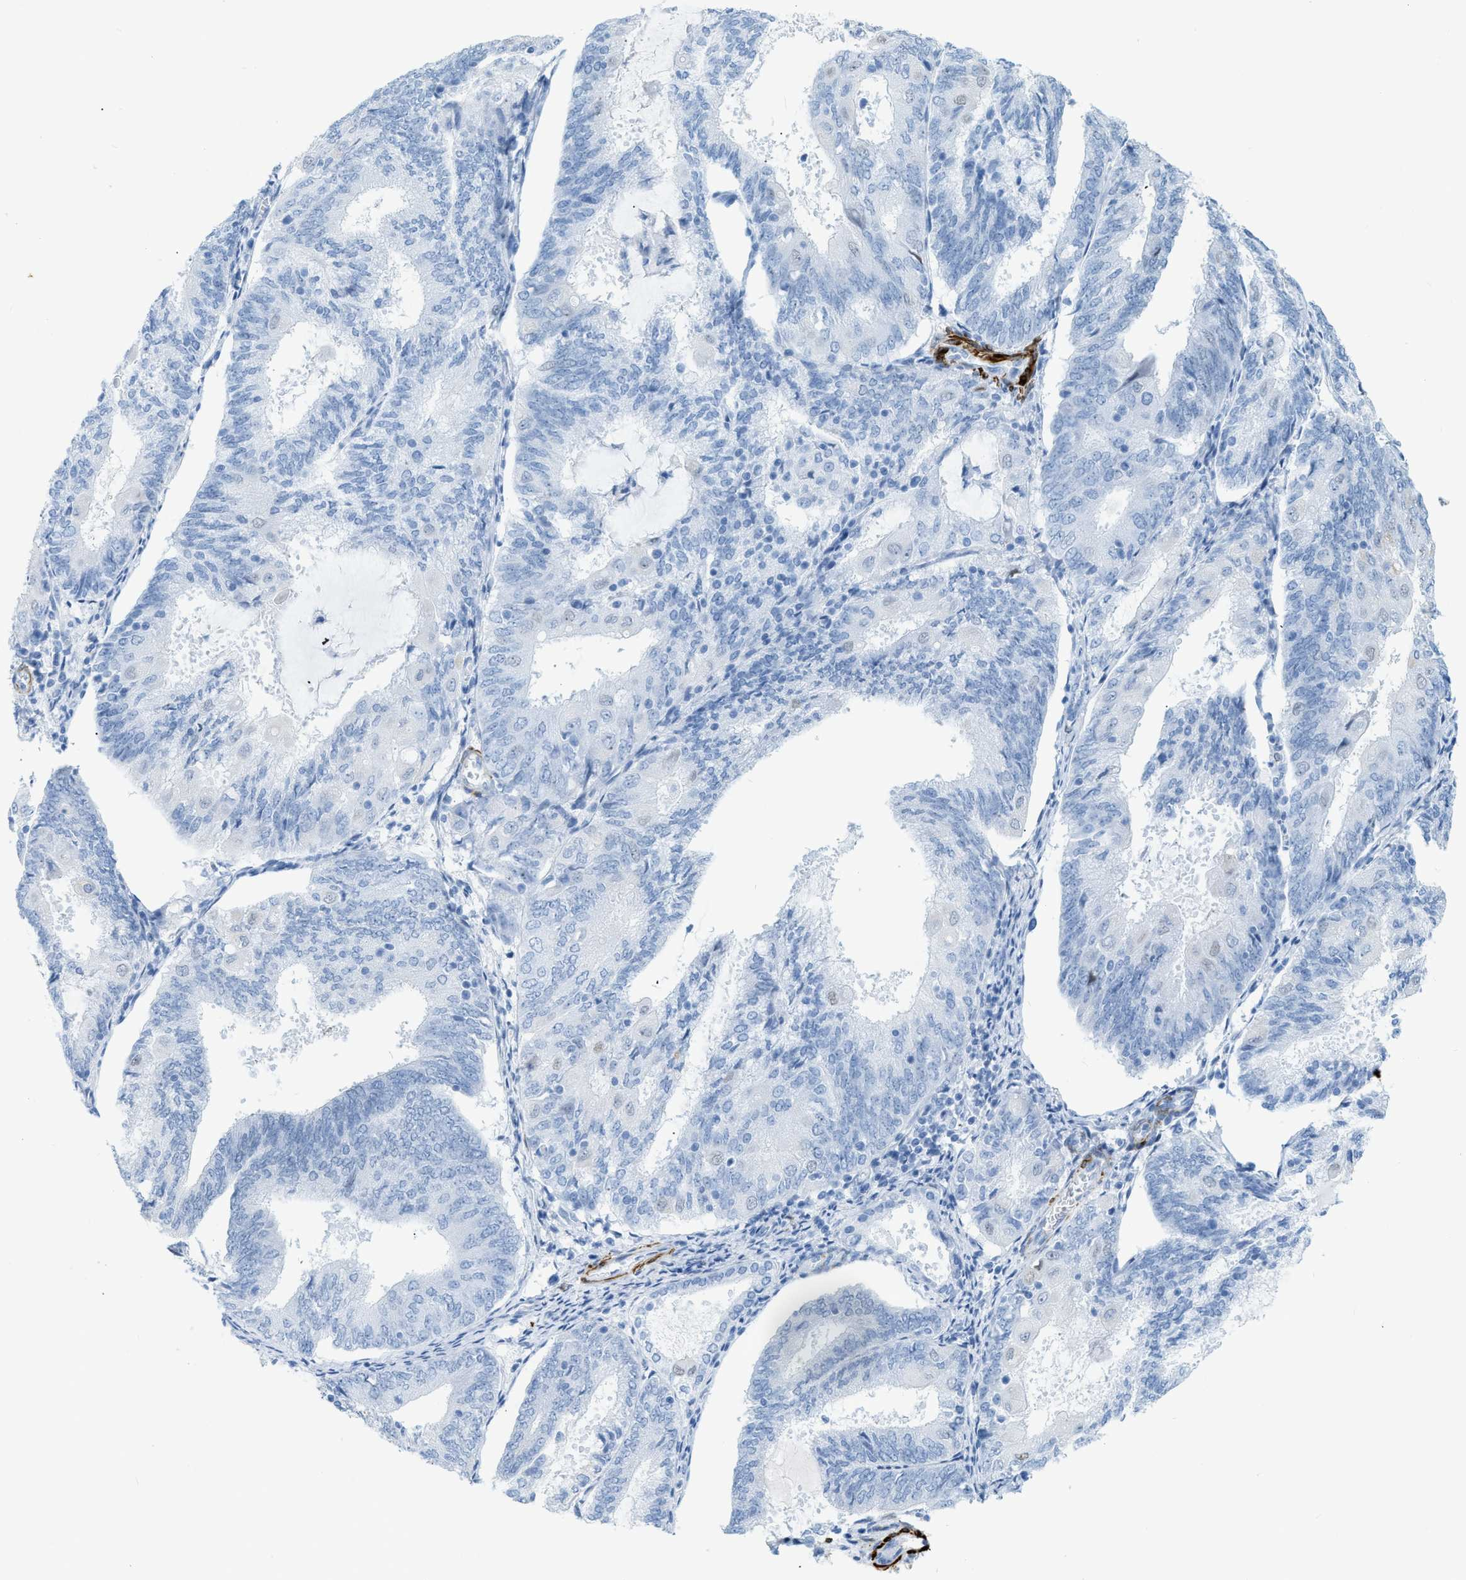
{"staining": {"intensity": "negative", "quantity": "none", "location": "none"}, "tissue": "endometrial cancer", "cell_type": "Tumor cells", "image_type": "cancer", "snomed": [{"axis": "morphology", "description": "Adenocarcinoma, NOS"}, {"axis": "topography", "description": "Endometrium"}], "caption": "This is a micrograph of immunohistochemistry staining of endometrial cancer (adenocarcinoma), which shows no positivity in tumor cells.", "gene": "DES", "patient": {"sex": "female", "age": 81}}